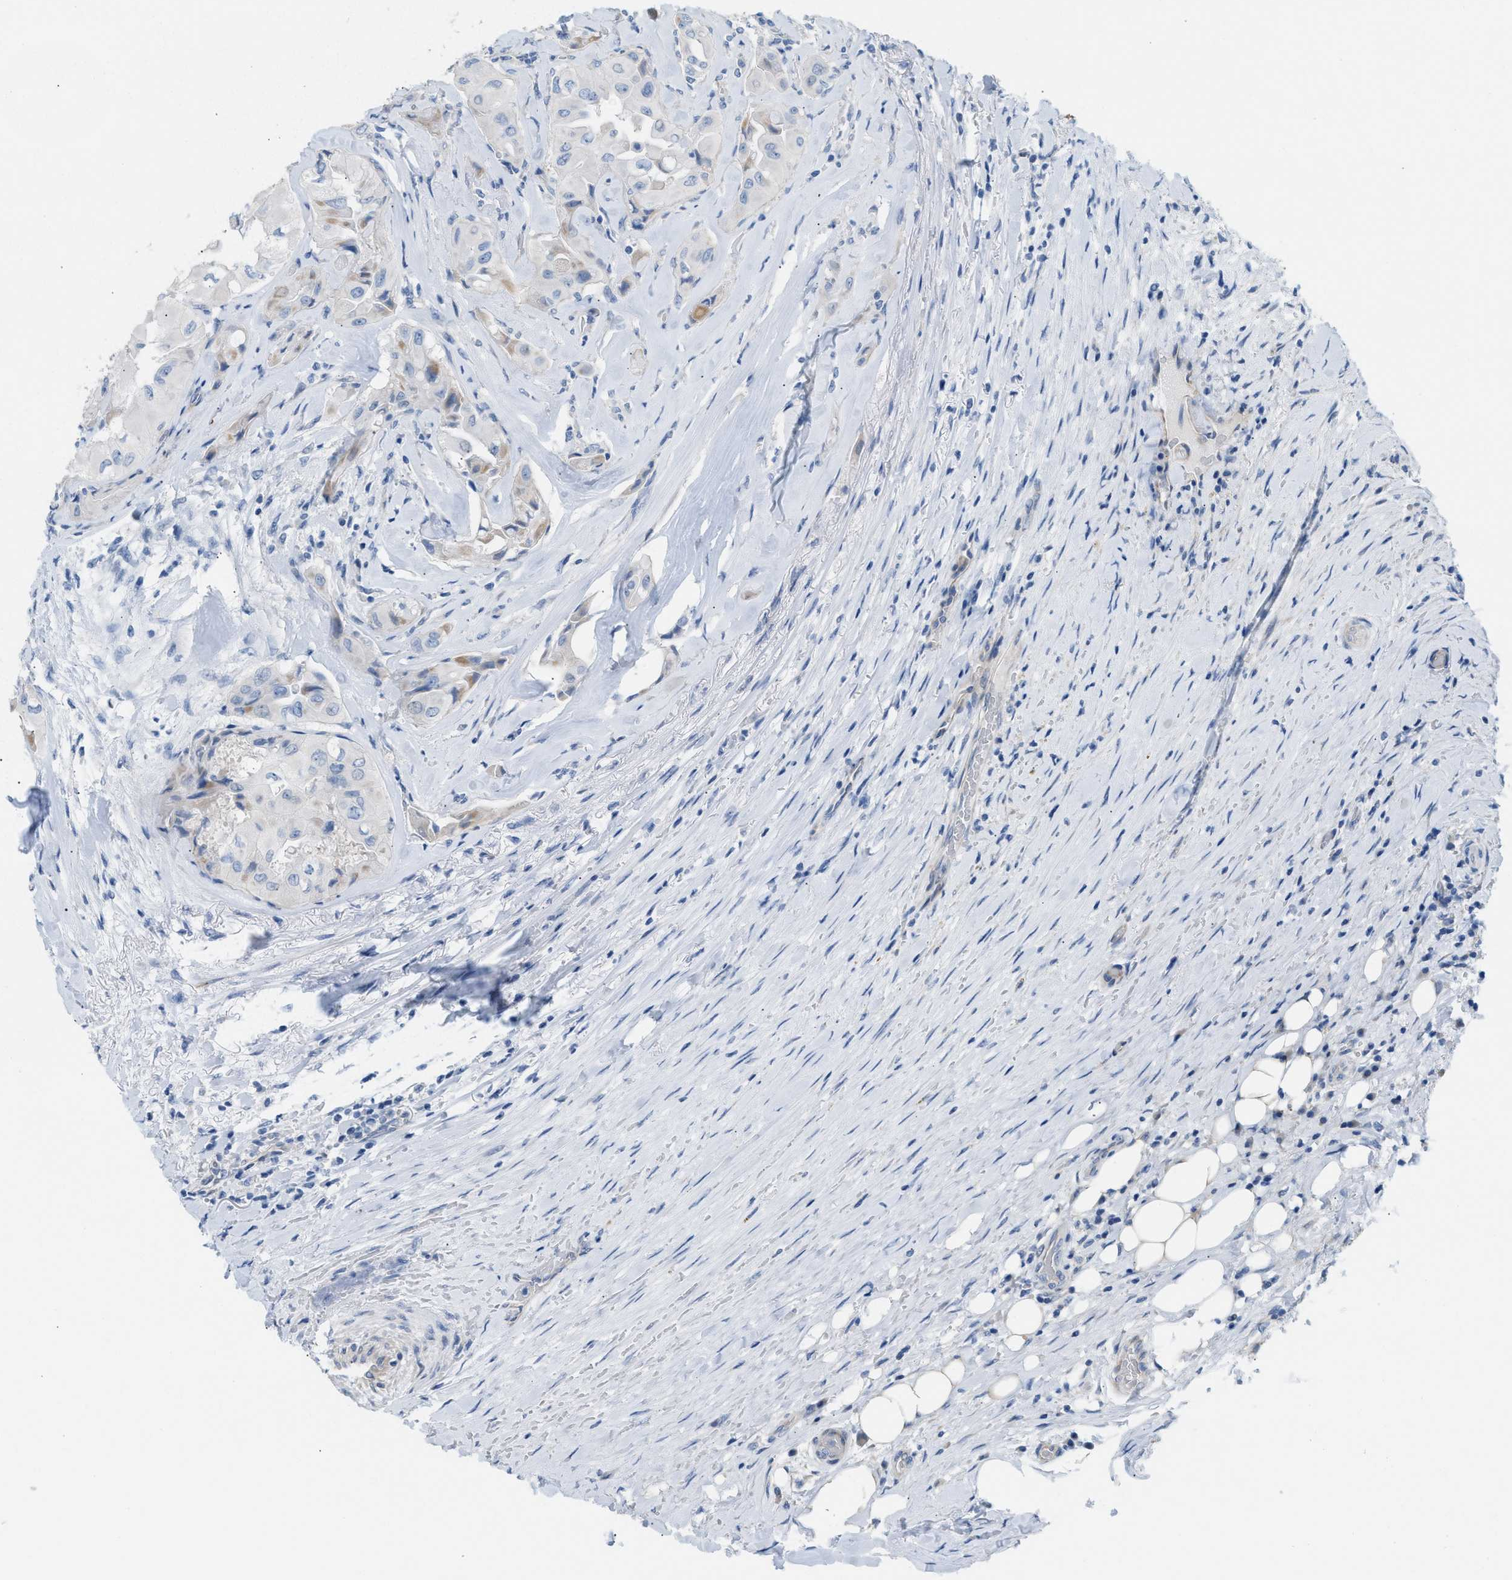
{"staining": {"intensity": "negative", "quantity": "none", "location": "none"}, "tissue": "thyroid cancer", "cell_type": "Tumor cells", "image_type": "cancer", "snomed": [{"axis": "morphology", "description": "Papillary adenocarcinoma, NOS"}, {"axis": "topography", "description": "Thyroid gland"}], "caption": "Immunohistochemistry of thyroid cancer (papillary adenocarcinoma) displays no expression in tumor cells. (DAB immunohistochemistry, high magnification).", "gene": "MPP3", "patient": {"sex": "female", "age": 42}}